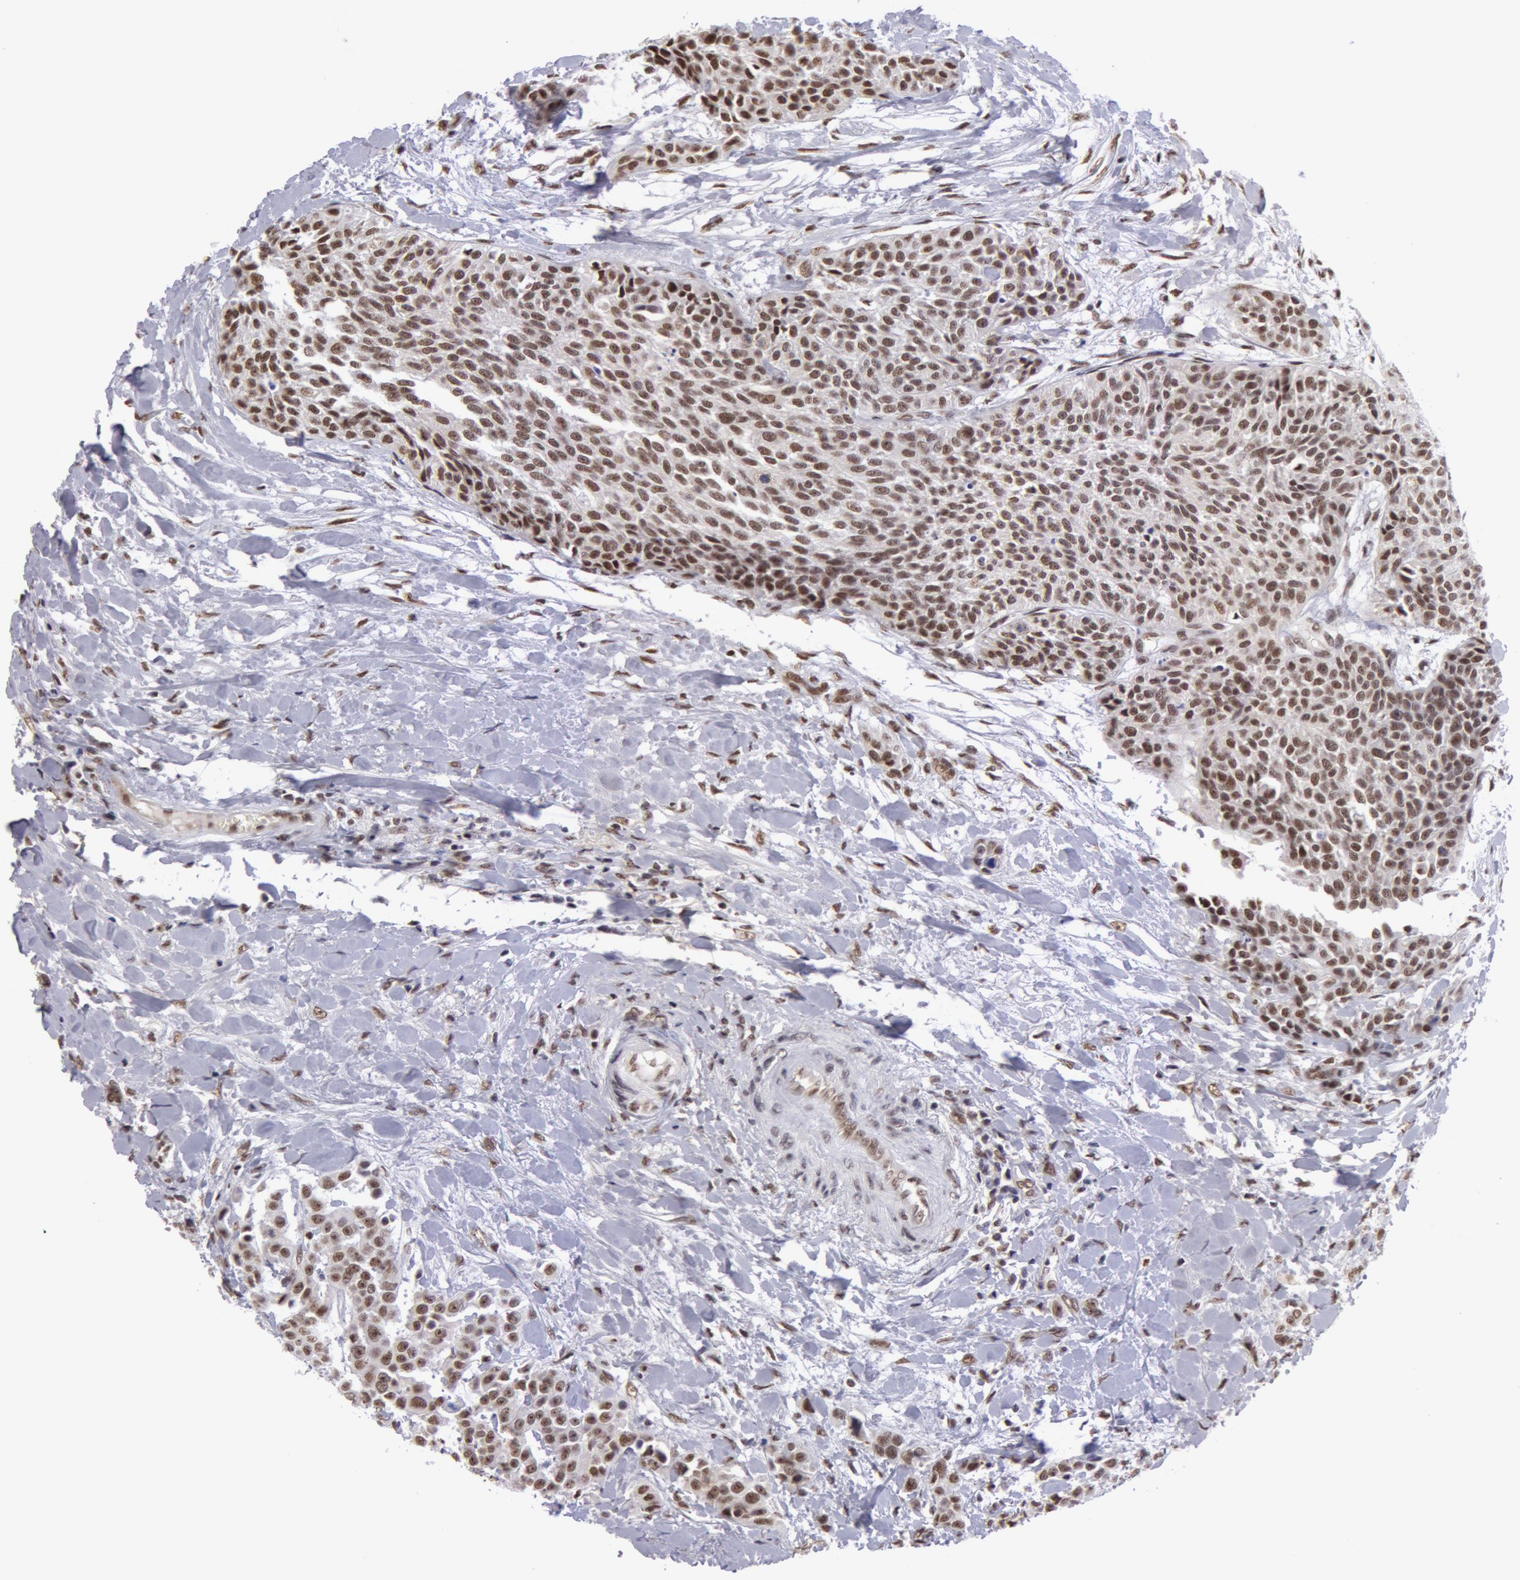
{"staining": {"intensity": "moderate", "quantity": "25%-75%", "location": "nuclear"}, "tissue": "urothelial cancer", "cell_type": "Tumor cells", "image_type": "cancer", "snomed": [{"axis": "morphology", "description": "Urothelial carcinoma, High grade"}, {"axis": "topography", "description": "Urinary bladder"}], "caption": "Immunohistochemistry of human urothelial carcinoma (high-grade) displays medium levels of moderate nuclear positivity in approximately 25%-75% of tumor cells. (Brightfield microscopy of DAB IHC at high magnification).", "gene": "VRTN", "patient": {"sex": "male", "age": 56}}